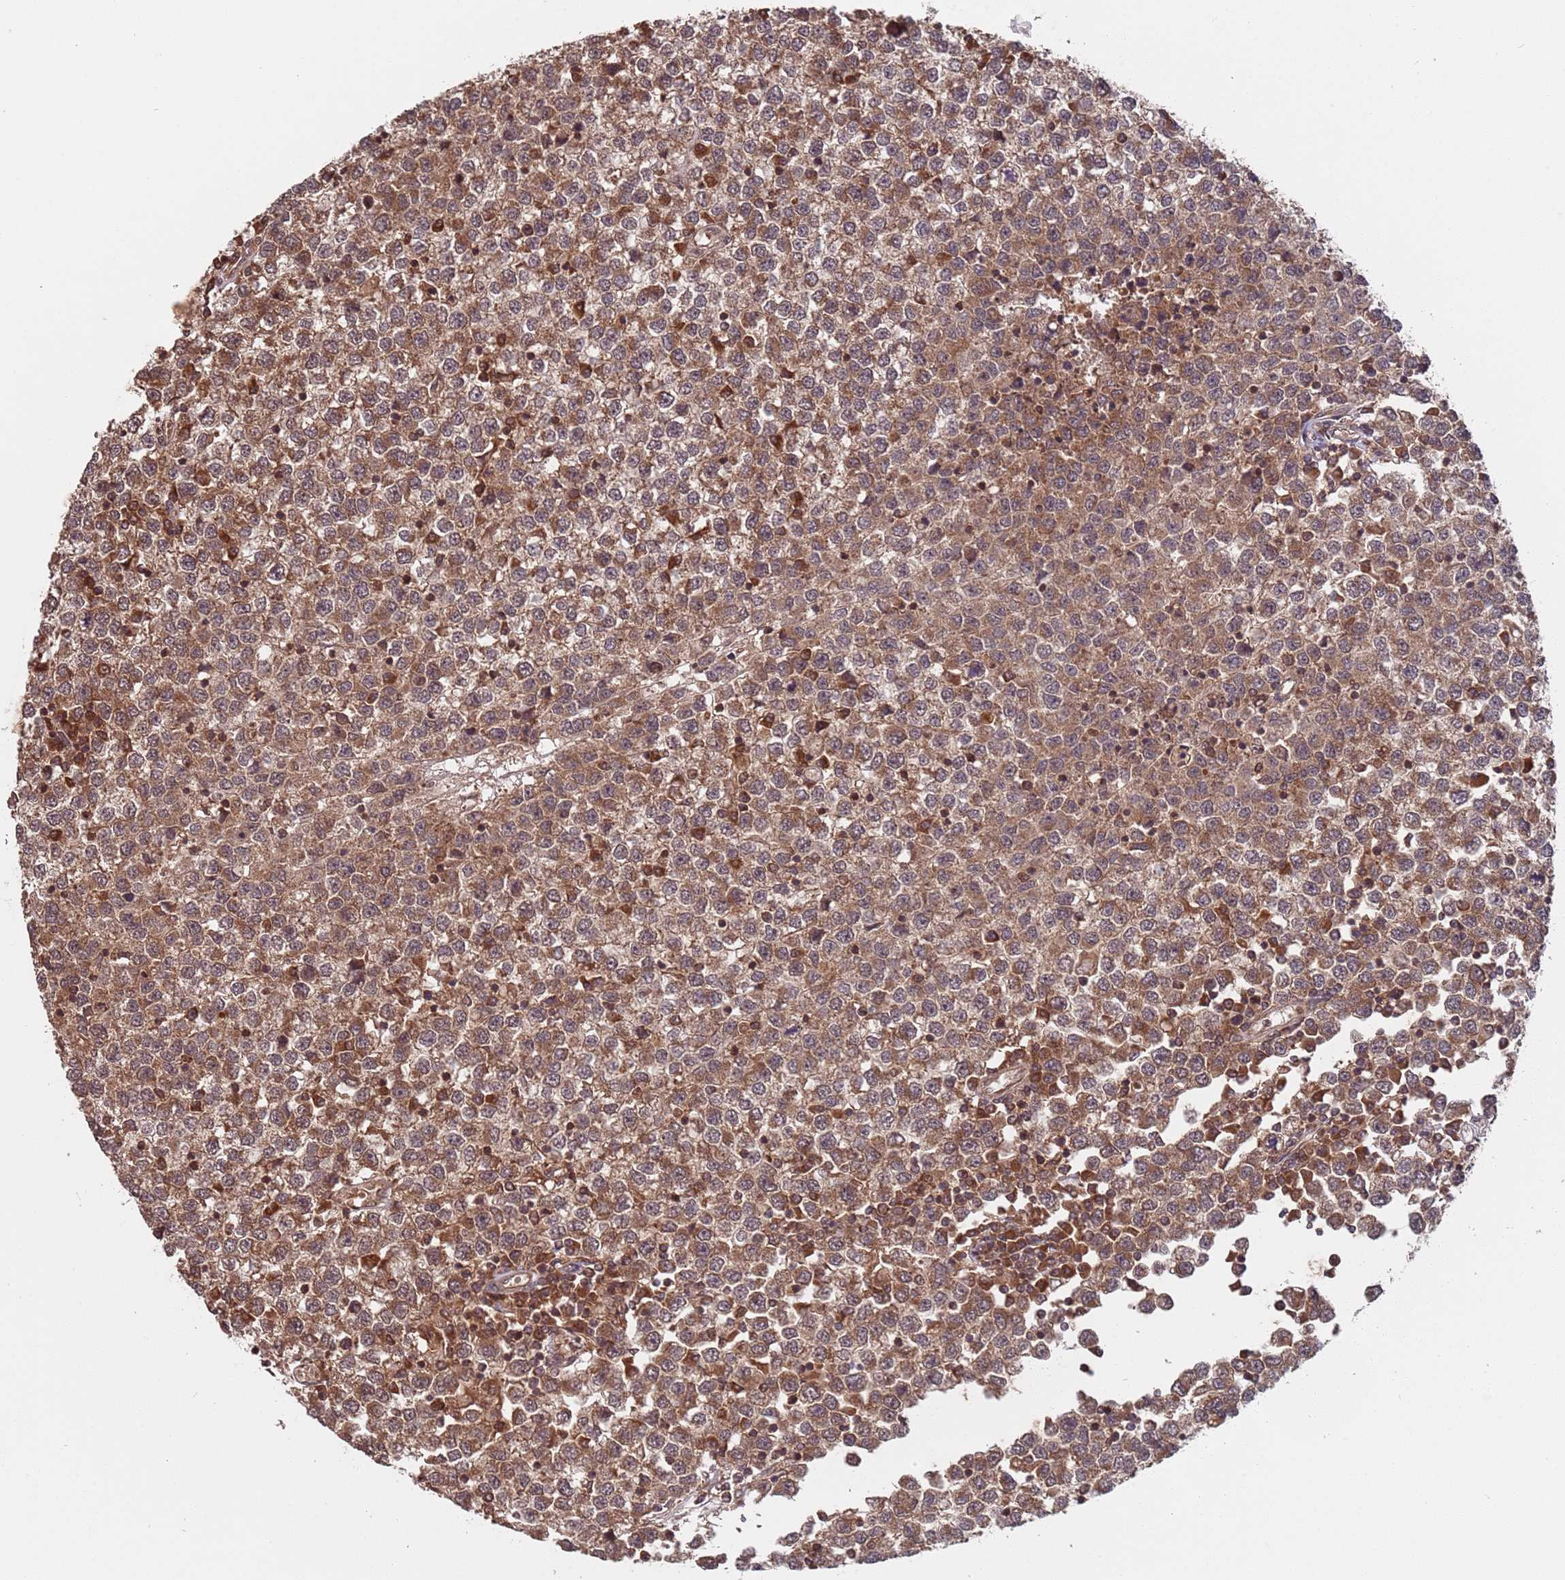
{"staining": {"intensity": "moderate", "quantity": ">75%", "location": "cytoplasmic/membranous"}, "tissue": "testis cancer", "cell_type": "Tumor cells", "image_type": "cancer", "snomed": [{"axis": "morphology", "description": "Seminoma, NOS"}, {"axis": "topography", "description": "Testis"}], "caption": "This is an image of IHC staining of testis cancer, which shows moderate staining in the cytoplasmic/membranous of tumor cells.", "gene": "ERI1", "patient": {"sex": "male", "age": 65}}